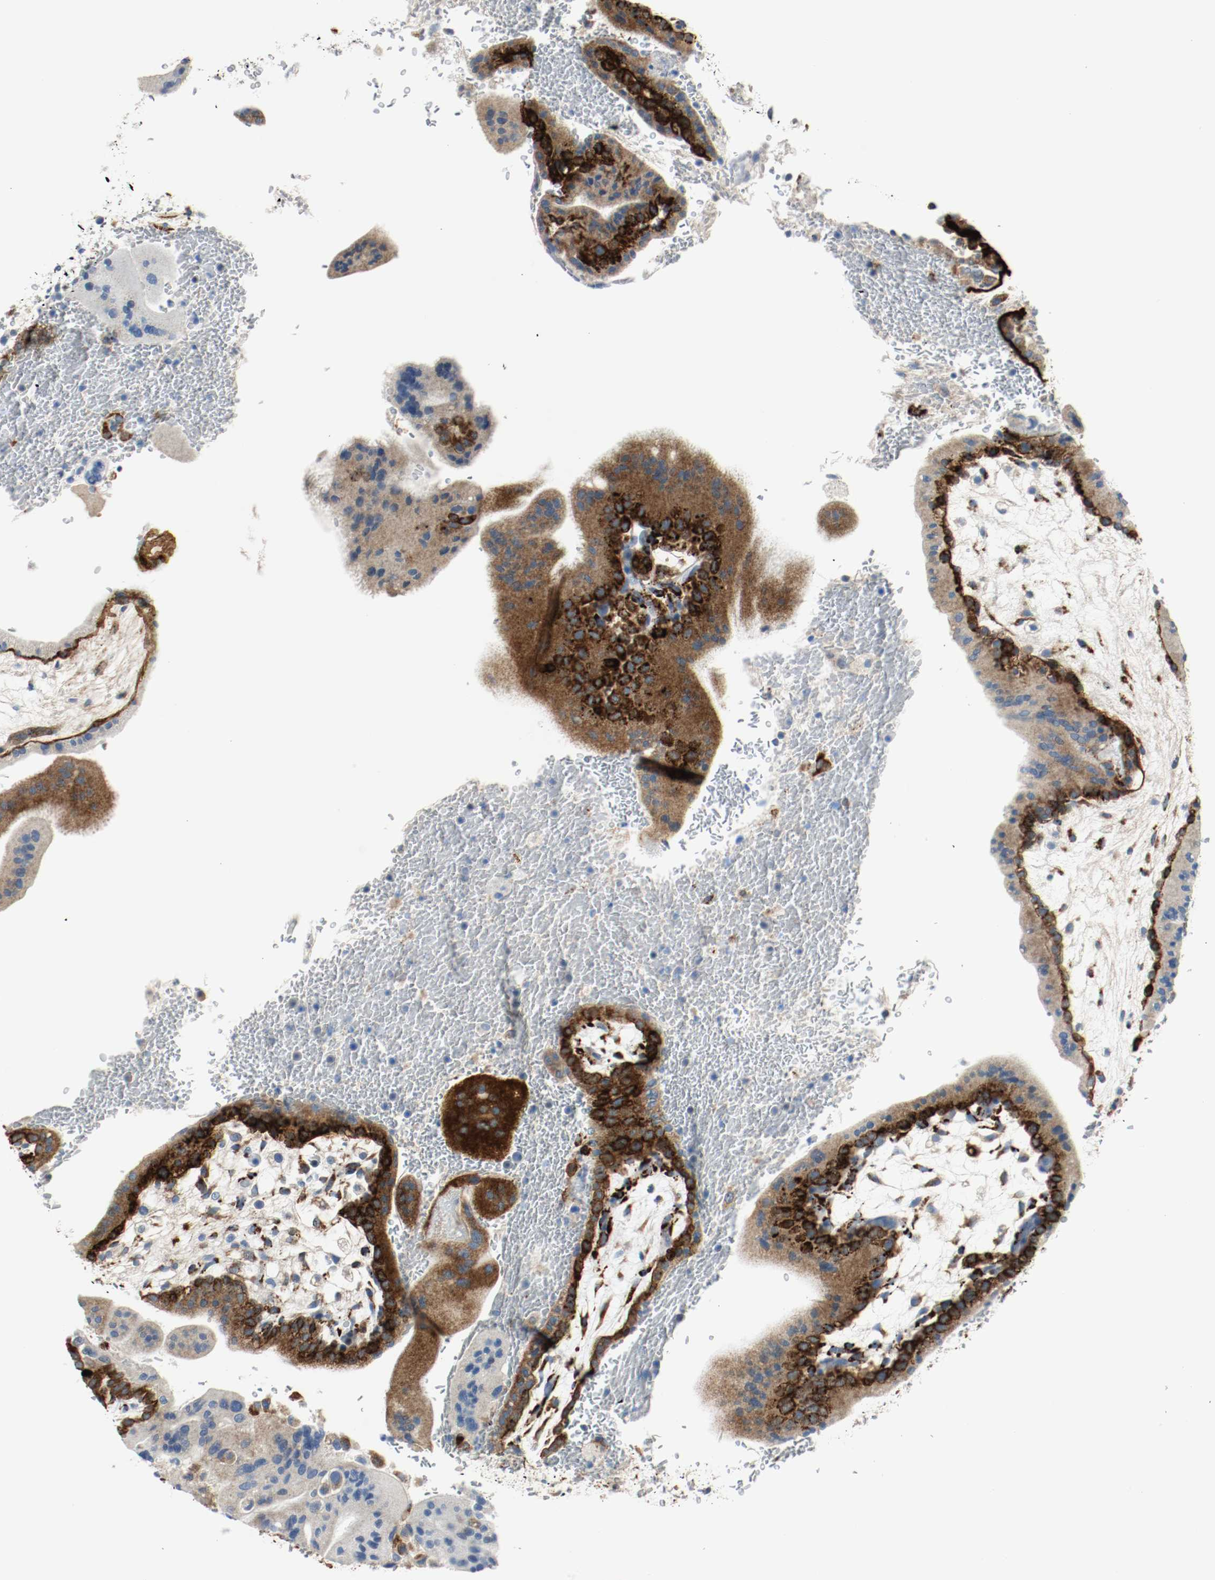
{"staining": {"intensity": "strong", "quantity": ">75%", "location": "cytoplasmic/membranous"}, "tissue": "placenta", "cell_type": "Decidual cells", "image_type": "normal", "snomed": [{"axis": "morphology", "description": "Normal tissue, NOS"}, {"axis": "topography", "description": "Placenta"}], "caption": "Protein staining of unremarkable placenta exhibits strong cytoplasmic/membranous positivity in about >75% of decidual cells.", "gene": "LAMB1", "patient": {"sex": "female", "age": 35}}